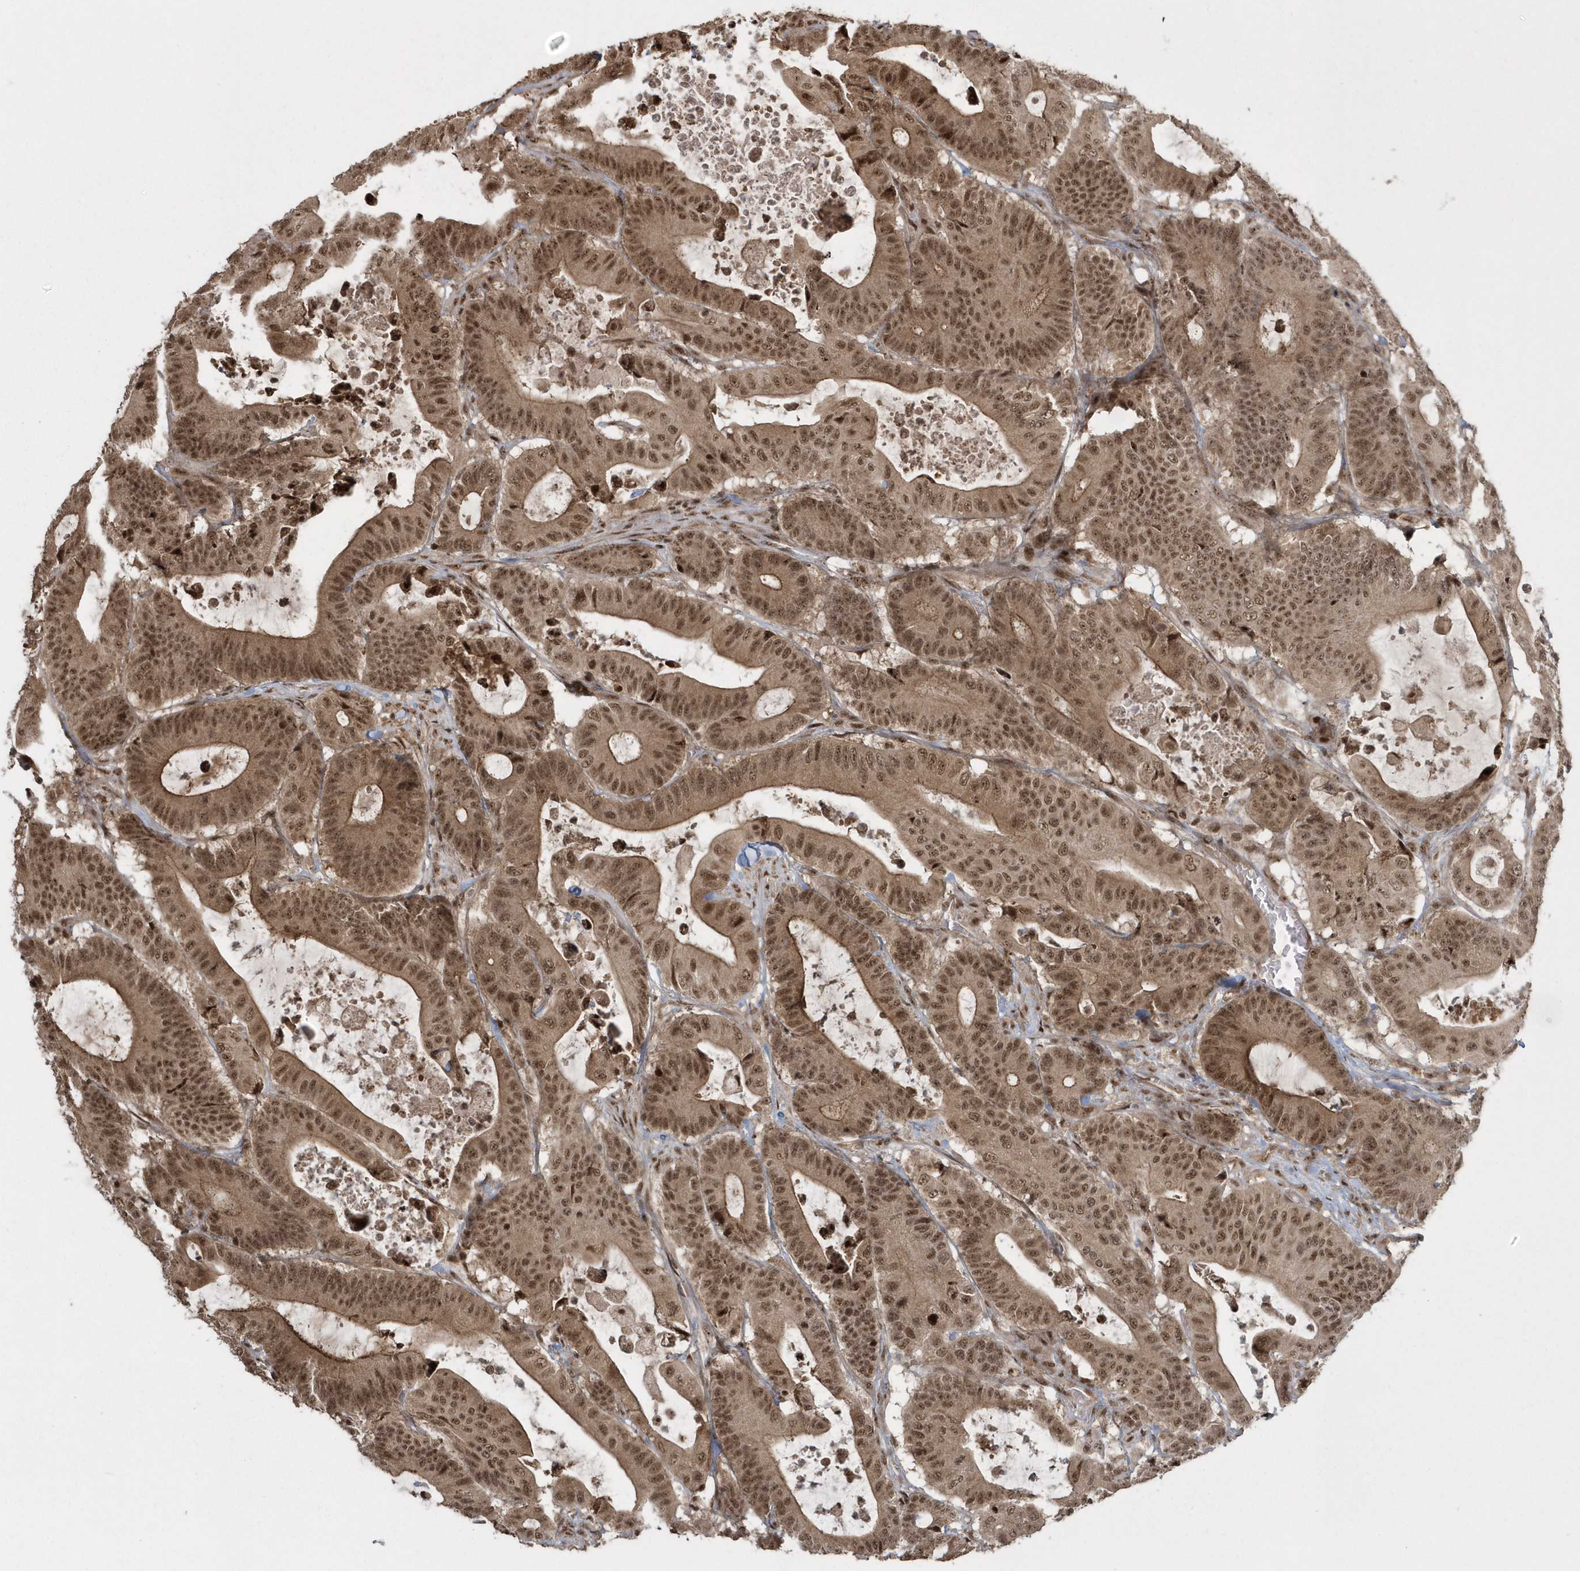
{"staining": {"intensity": "moderate", "quantity": ">75%", "location": "cytoplasmic/membranous,nuclear"}, "tissue": "colorectal cancer", "cell_type": "Tumor cells", "image_type": "cancer", "snomed": [{"axis": "morphology", "description": "Adenocarcinoma, NOS"}, {"axis": "topography", "description": "Colon"}], "caption": "Colorectal cancer (adenocarcinoma) stained for a protein displays moderate cytoplasmic/membranous and nuclear positivity in tumor cells. (DAB (3,3'-diaminobenzidine) IHC with brightfield microscopy, high magnification).", "gene": "EPB41L4A", "patient": {"sex": "female", "age": 84}}